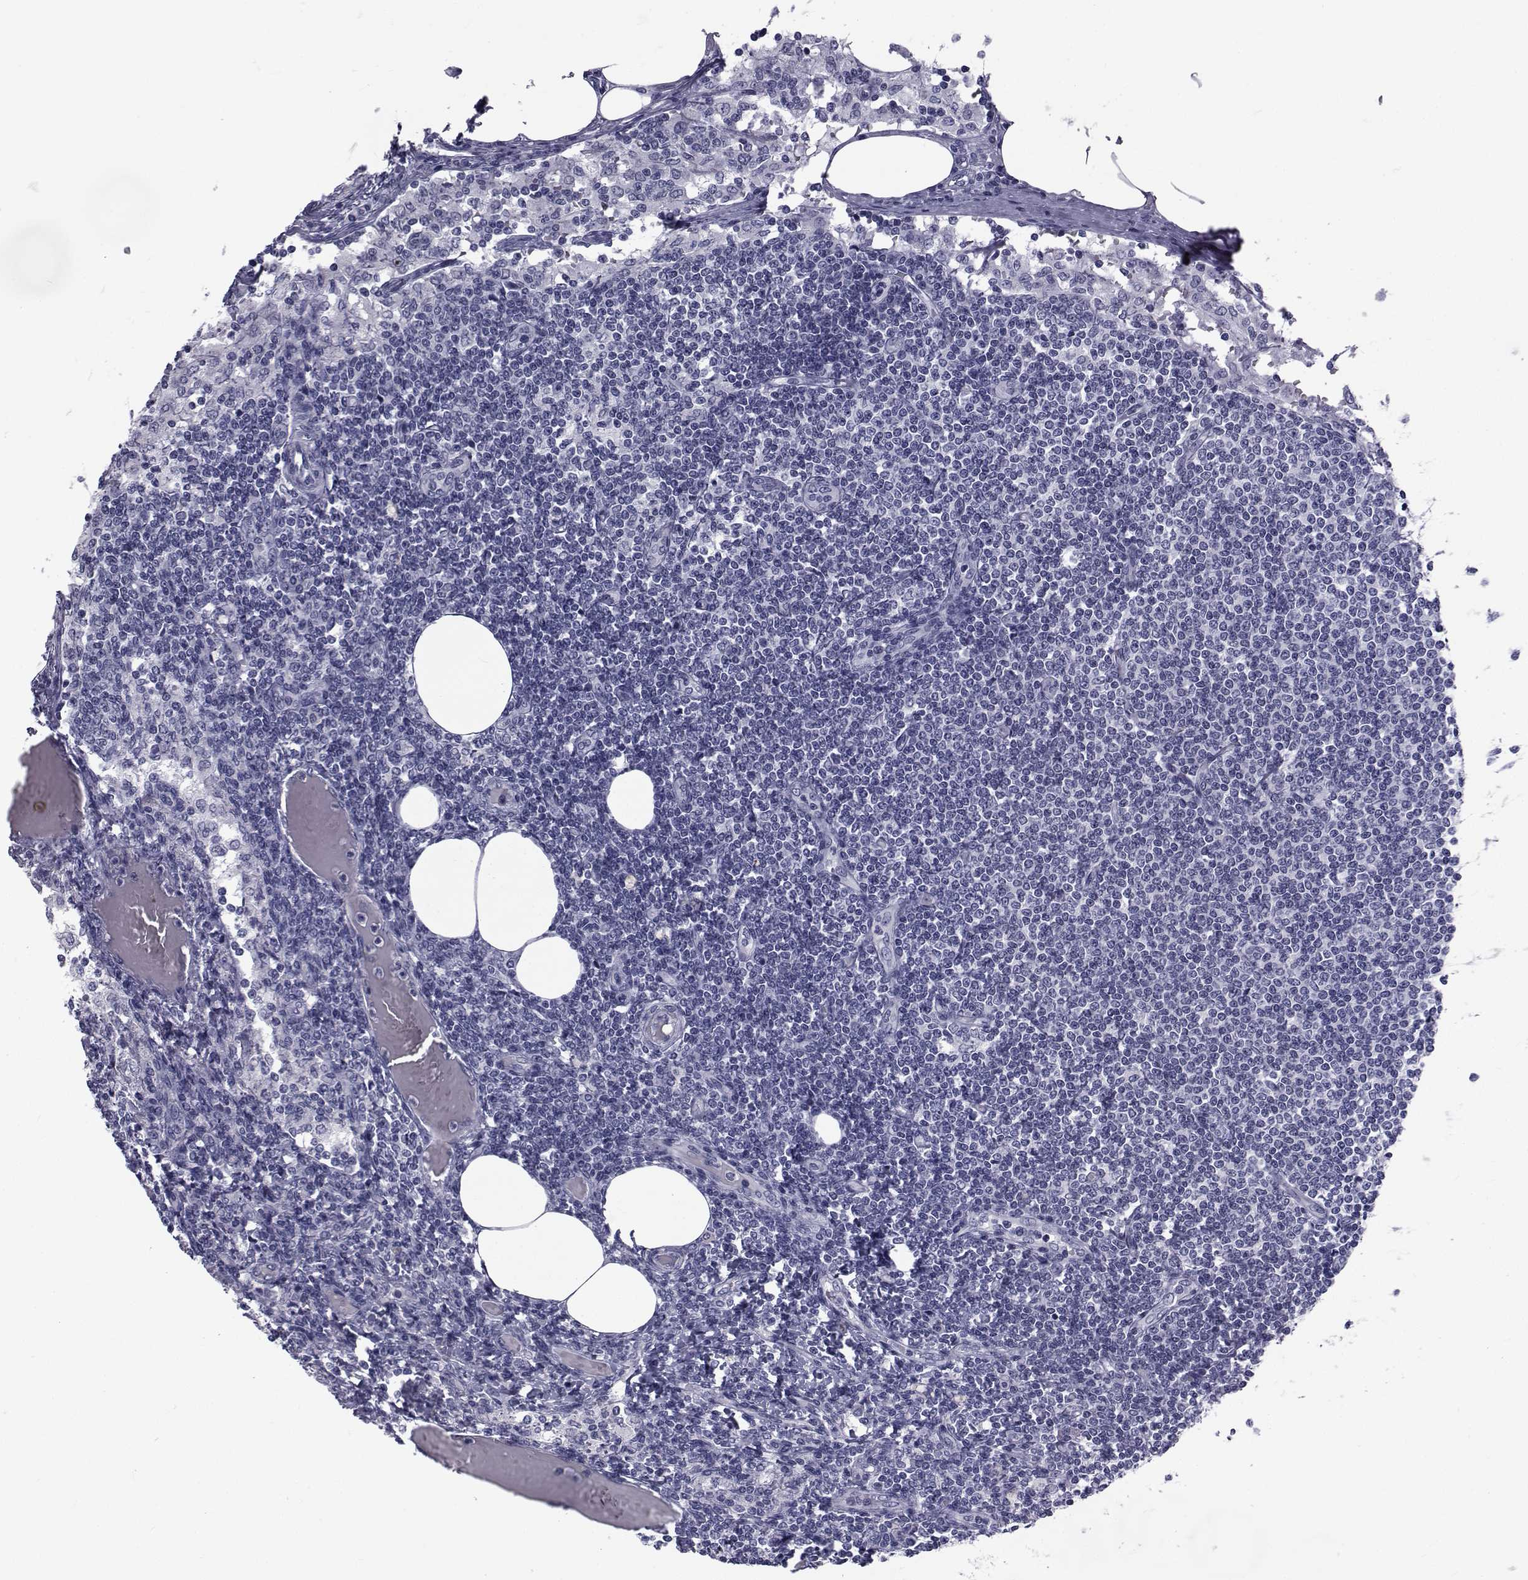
{"staining": {"intensity": "negative", "quantity": "none", "location": "none"}, "tissue": "lymph node", "cell_type": "Germinal center cells", "image_type": "normal", "snomed": [{"axis": "morphology", "description": "Normal tissue, NOS"}, {"axis": "topography", "description": "Lymph node"}], "caption": "Immunohistochemistry (IHC) micrograph of normal lymph node stained for a protein (brown), which exhibits no positivity in germinal center cells. (DAB immunohistochemistry with hematoxylin counter stain).", "gene": "FDXR", "patient": {"sex": "female", "age": 69}}